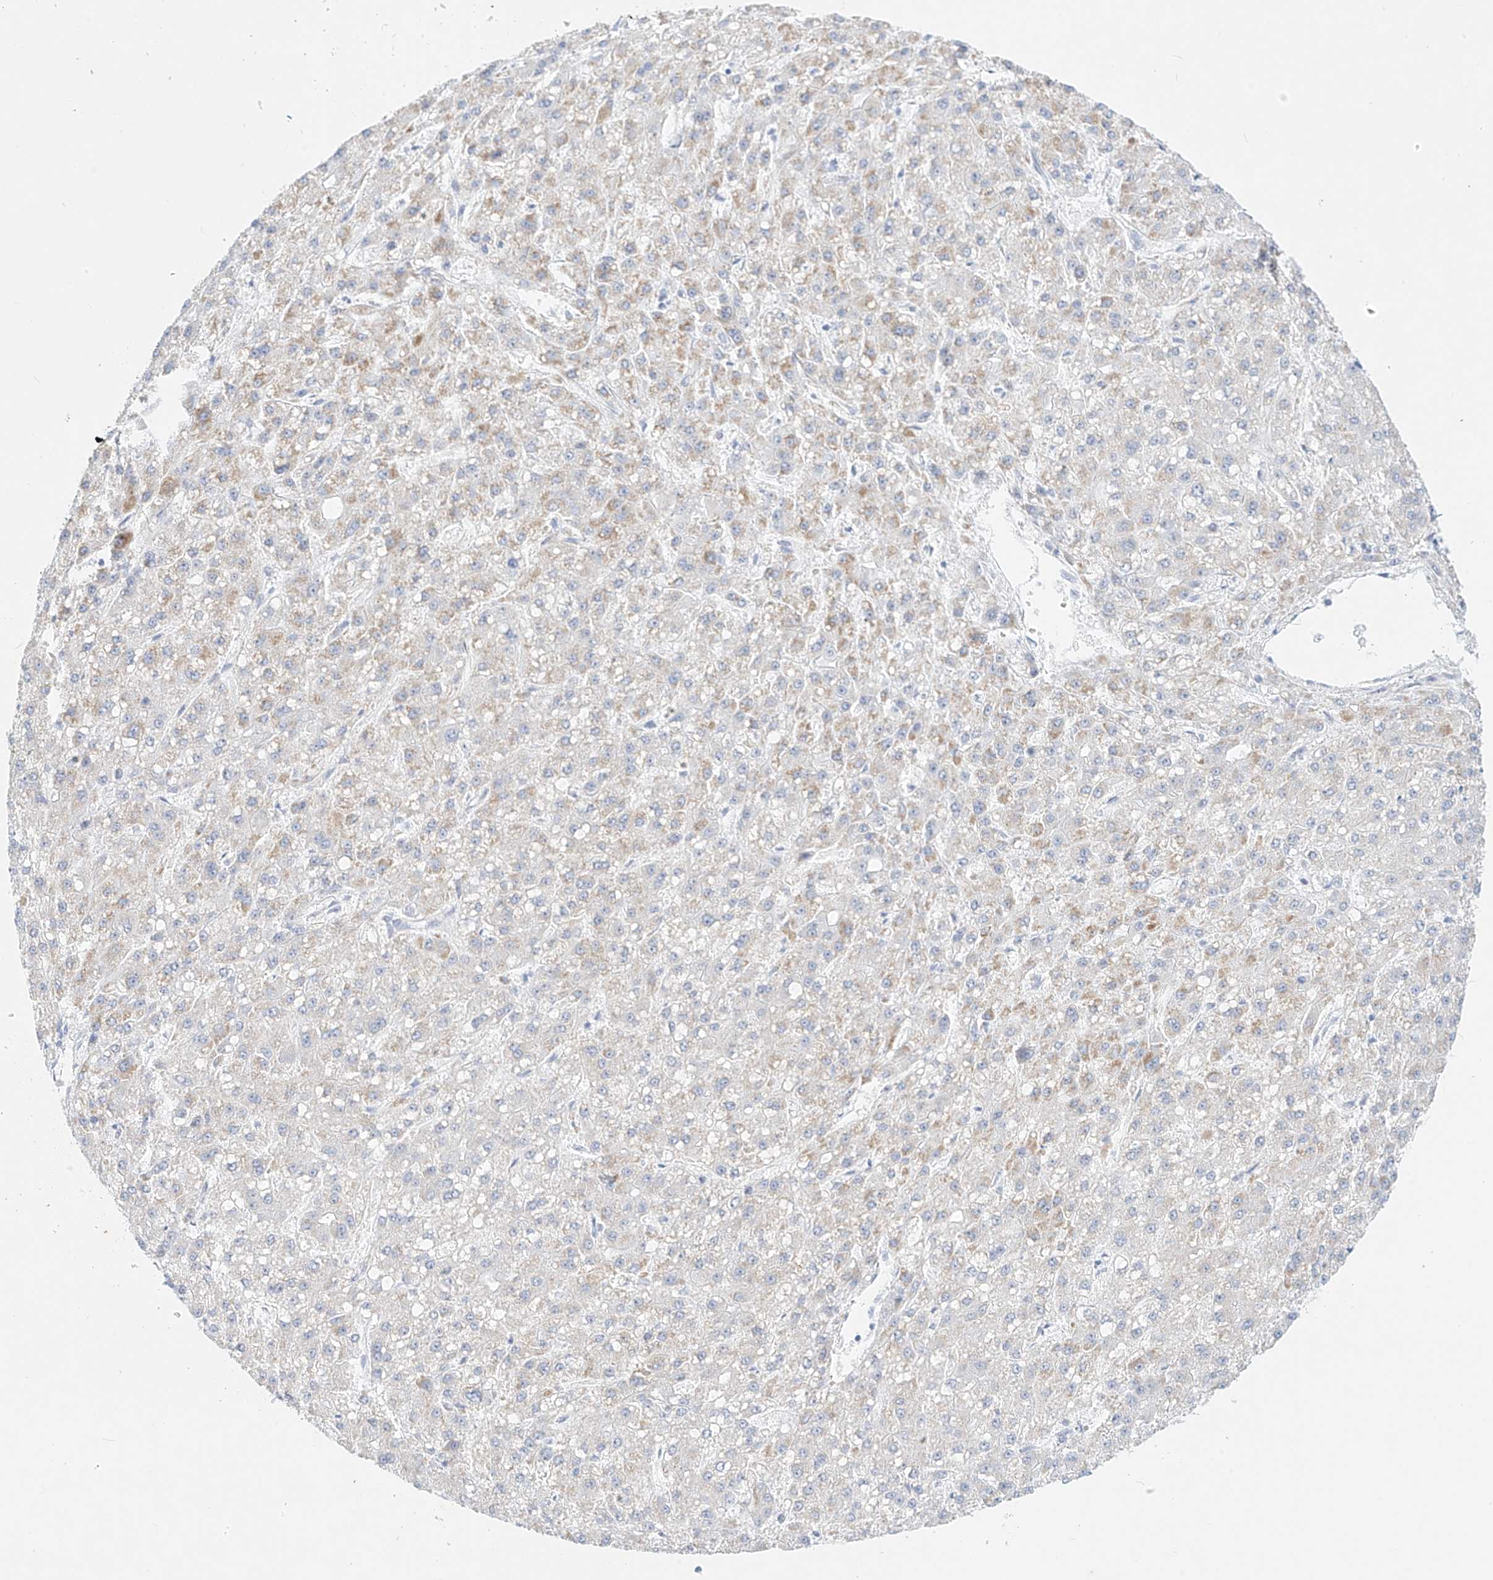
{"staining": {"intensity": "weak", "quantity": "<25%", "location": "cytoplasmic/membranous"}, "tissue": "liver cancer", "cell_type": "Tumor cells", "image_type": "cancer", "snomed": [{"axis": "morphology", "description": "Carcinoma, Hepatocellular, NOS"}, {"axis": "topography", "description": "Liver"}], "caption": "This is an IHC micrograph of liver hepatocellular carcinoma. There is no expression in tumor cells.", "gene": "ST3GAL5", "patient": {"sex": "male", "age": 67}}